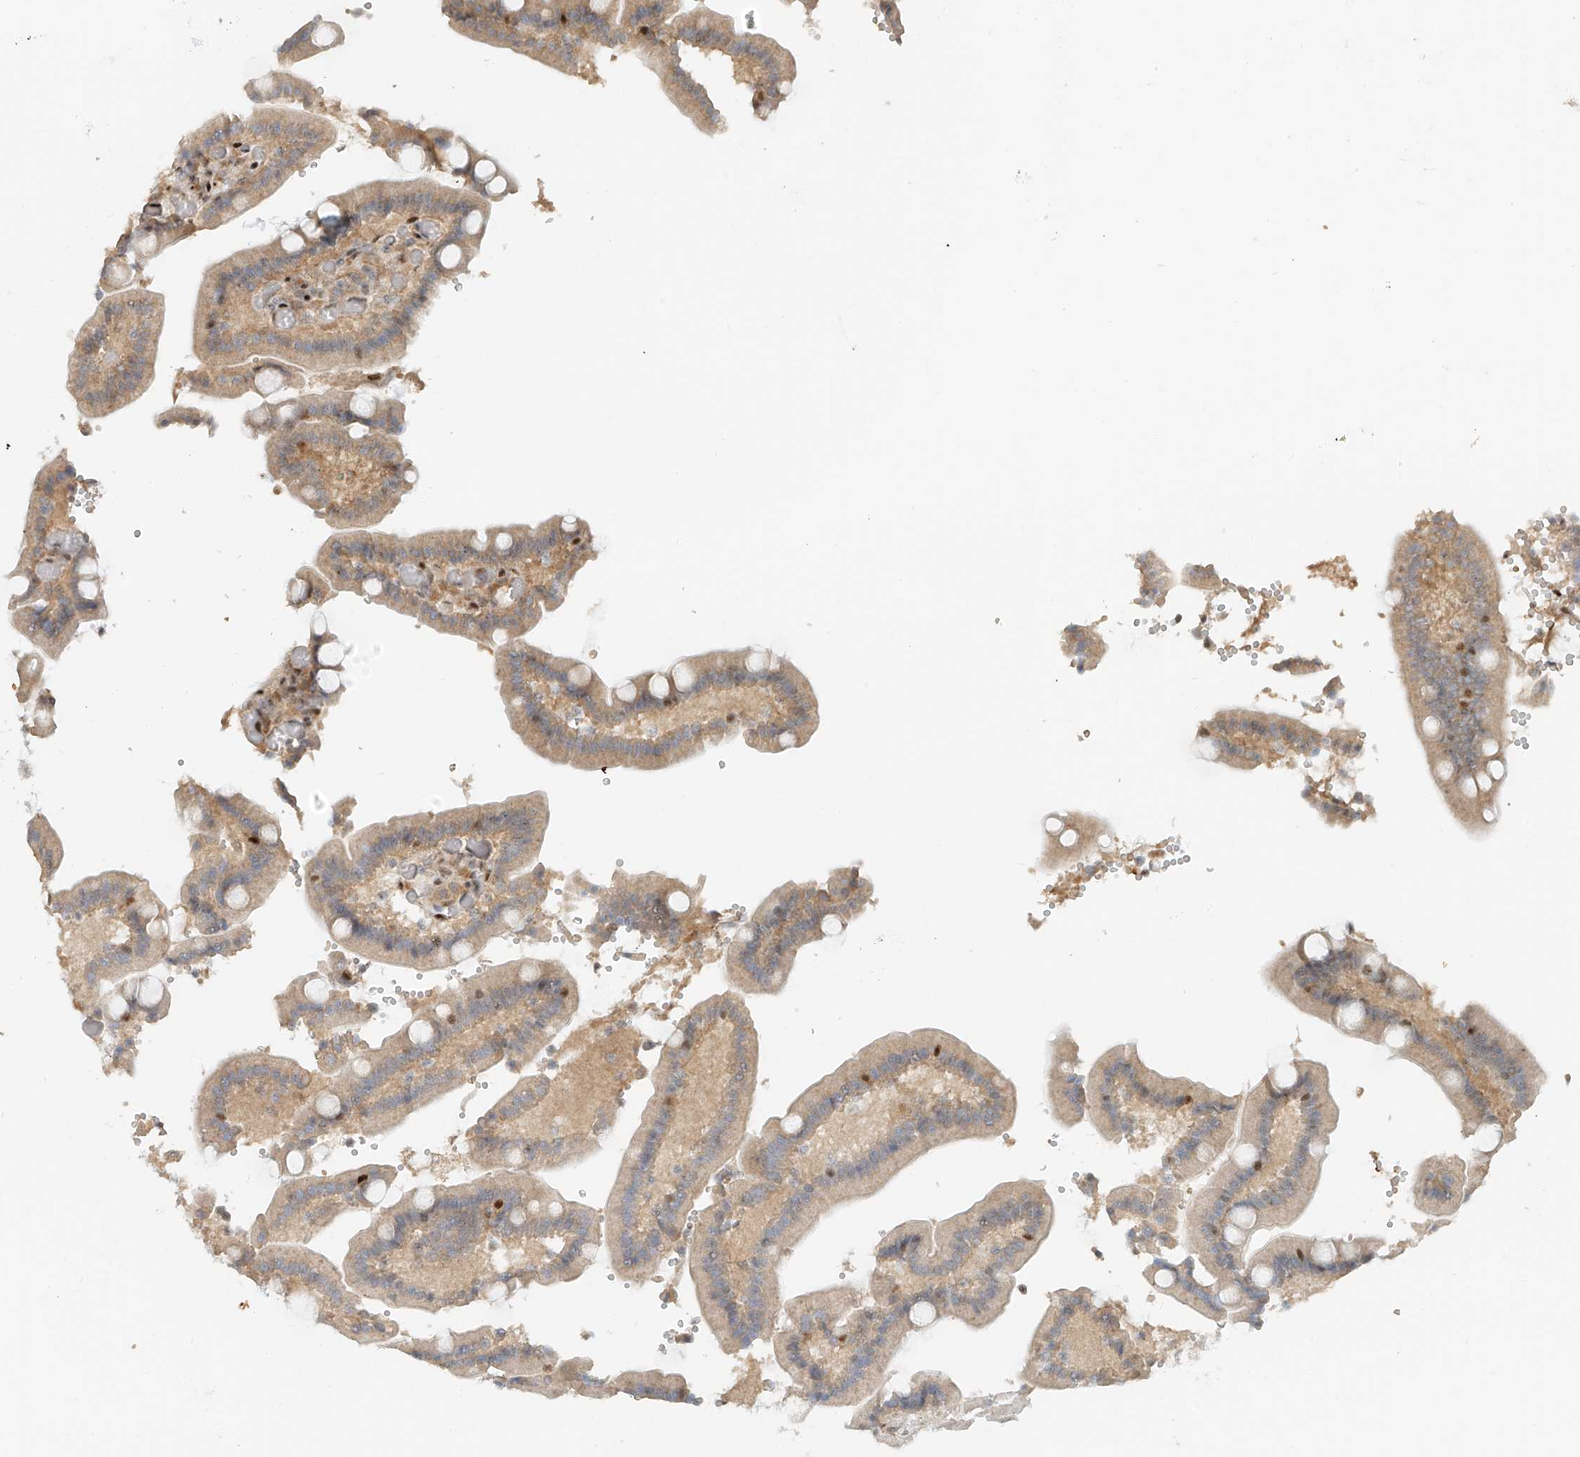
{"staining": {"intensity": "strong", "quantity": "<25%", "location": "nuclear"}, "tissue": "duodenum", "cell_type": "Glandular cells", "image_type": "normal", "snomed": [{"axis": "morphology", "description": "Normal tissue, NOS"}, {"axis": "topography", "description": "Duodenum"}], "caption": "A histopathology image showing strong nuclear positivity in about <25% of glandular cells in benign duodenum, as visualized by brown immunohistochemical staining.", "gene": "ZNF514", "patient": {"sex": "female", "age": 62}}